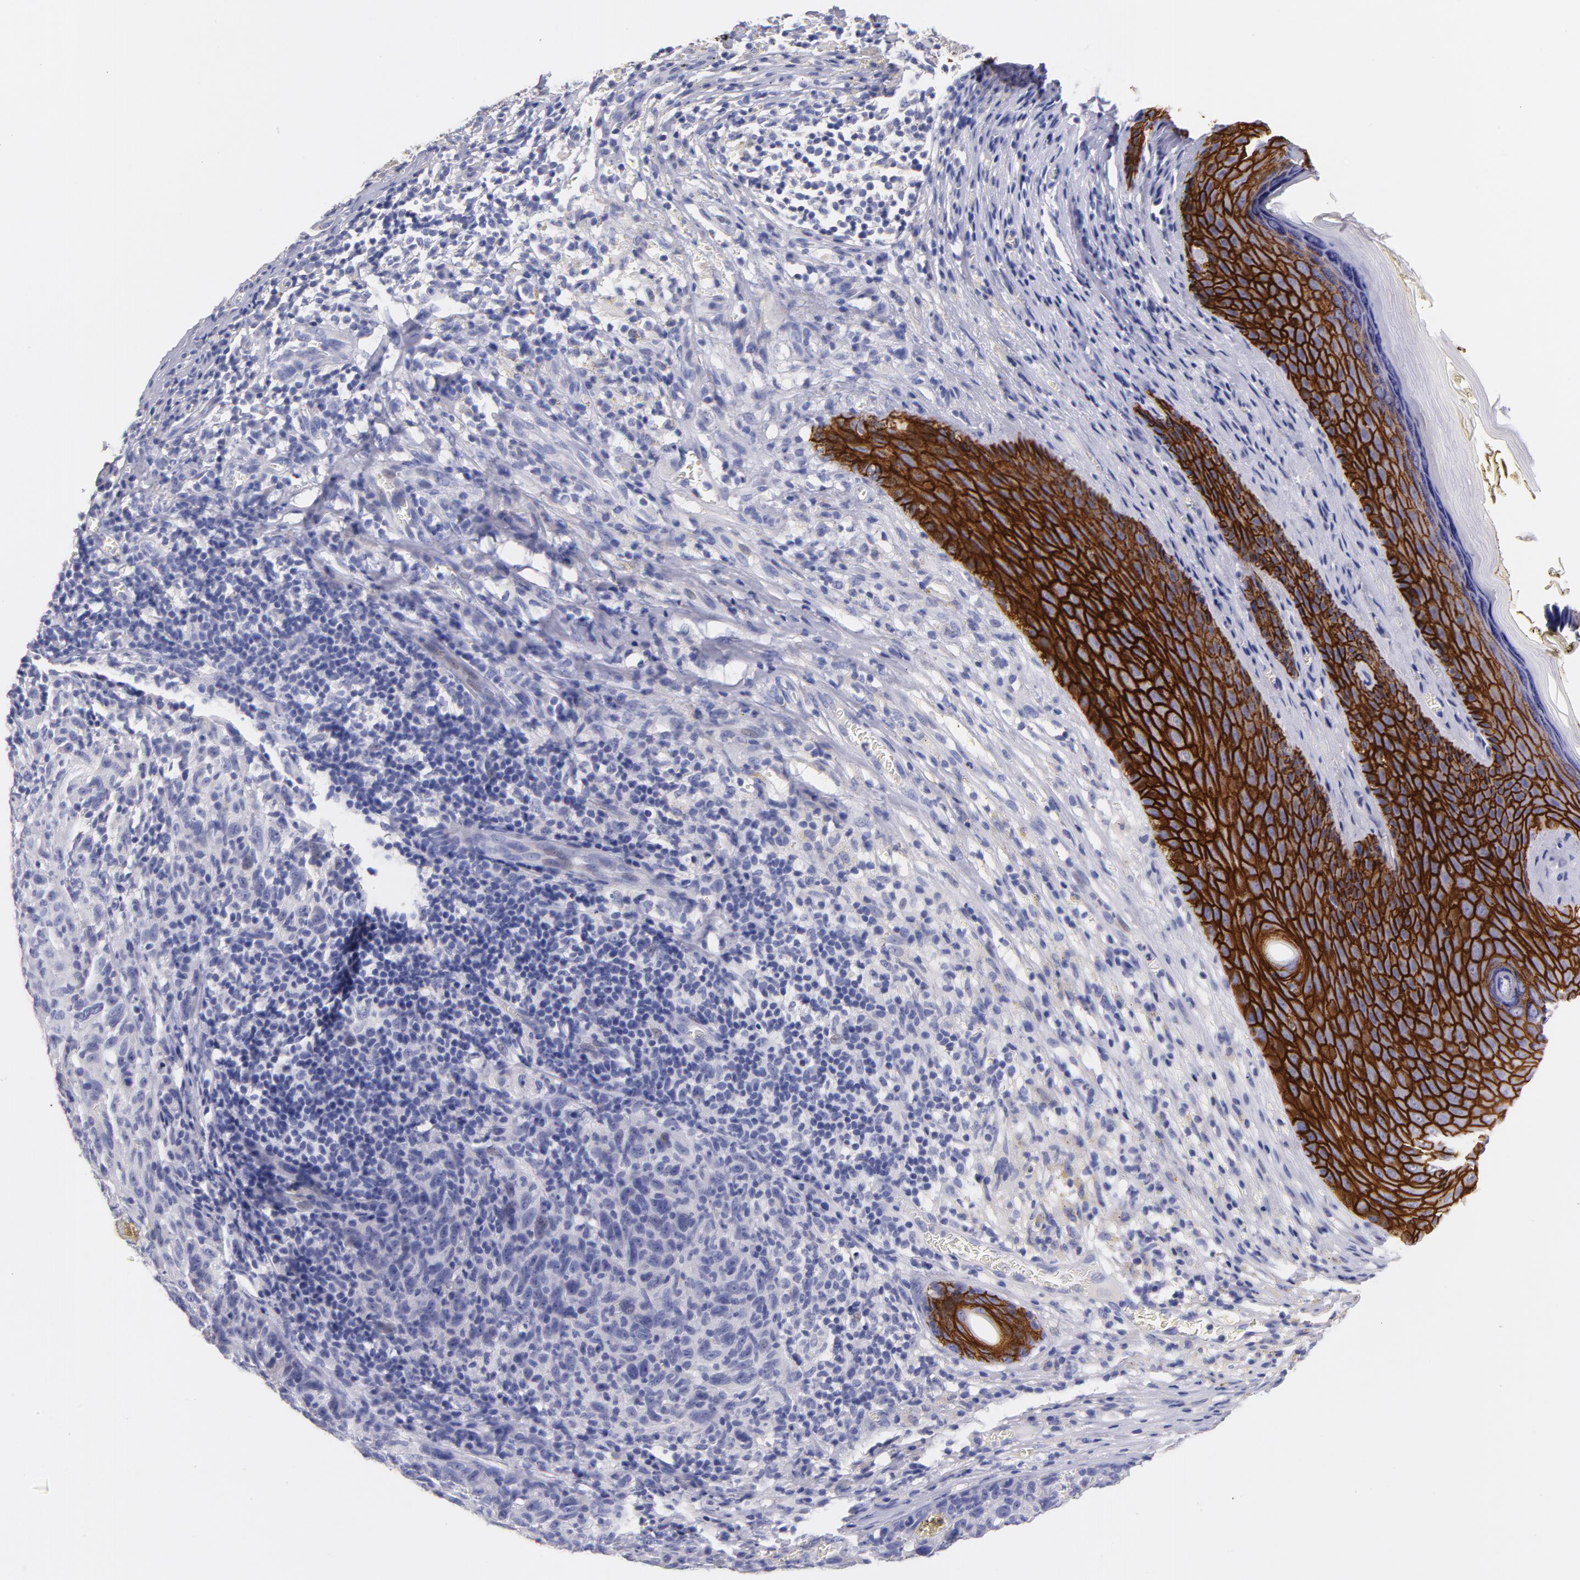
{"staining": {"intensity": "negative", "quantity": "none", "location": "none"}, "tissue": "melanoma", "cell_type": "Tumor cells", "image_type": "cancer", "snomed": [{"axis": "morphology", "description": "Malignant melanoma, NOS"}, {"axis": "topography", "description": "Skin"}], "caption": "Melanoma was stained to show a protein in brown. There is no significant positivity in tumor cells.", "gene": "CD44", "patient": {"sex": "male", "age": 76}}